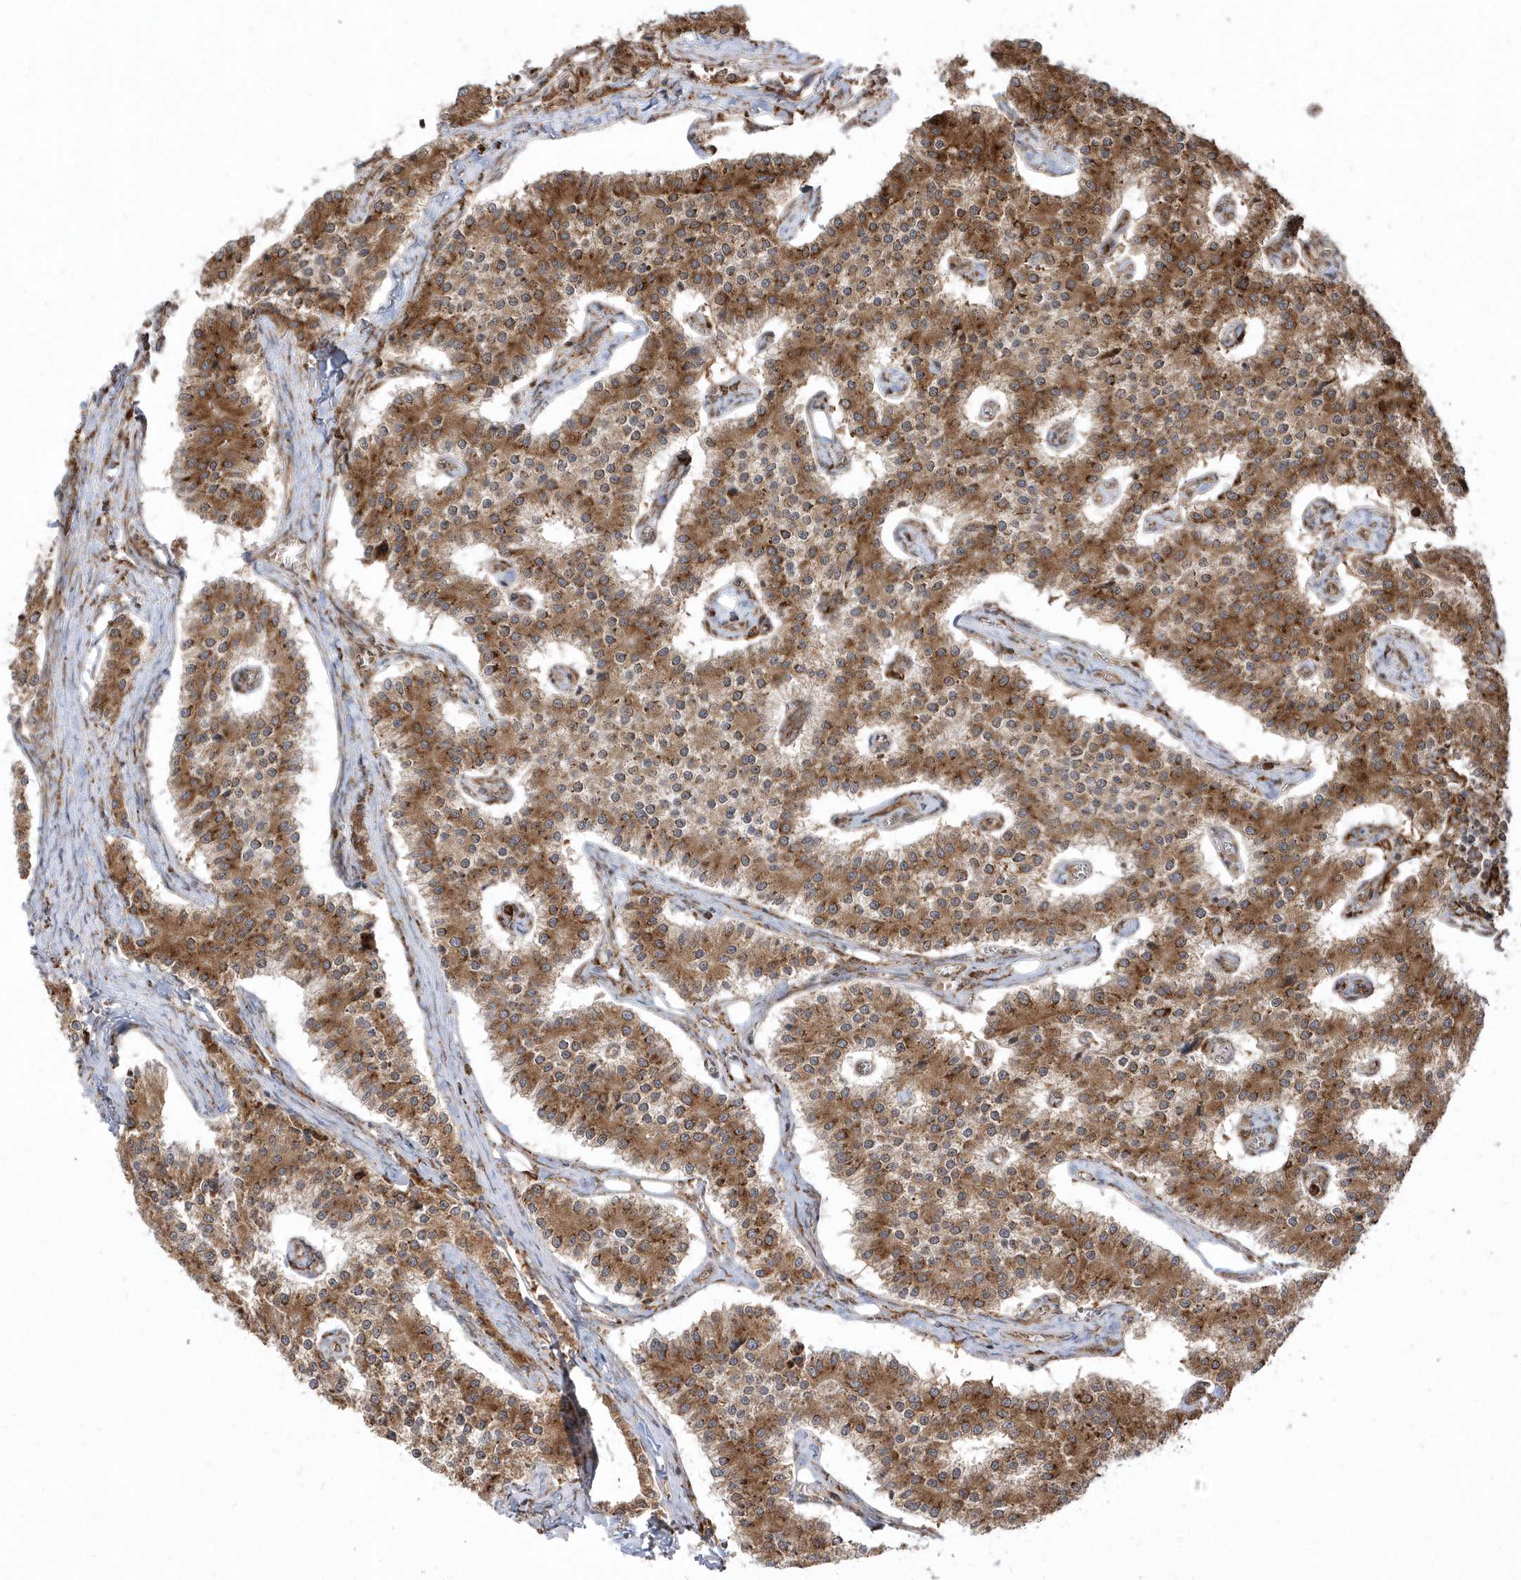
{"staining": {"intensity": "moderate", "quantity": ">75%", "location": "cytoplasmic/membranous"}, "tissue": "carcinoid", "cell_type": "Tumor cells", "image_type": "cancer", "snomed": [{"axis": "morphology", "description": "Carcinoid, malignant, NOS"}, {"axis": "topography", "description": "Colon"}], "caption": "Immunohistochemical staining of human carcinoid shows medium levels of moderate cytoplasmic/membranous expression in about >75% of tumor cells. The staining was performed using DAB (3,3'-diaminobenzidine), with brown indicating positive protein expression. Nuclei are stained blue with hematoxylin.", "gene": "EPC2", "patient": {"sex": "female", "age": 52}}